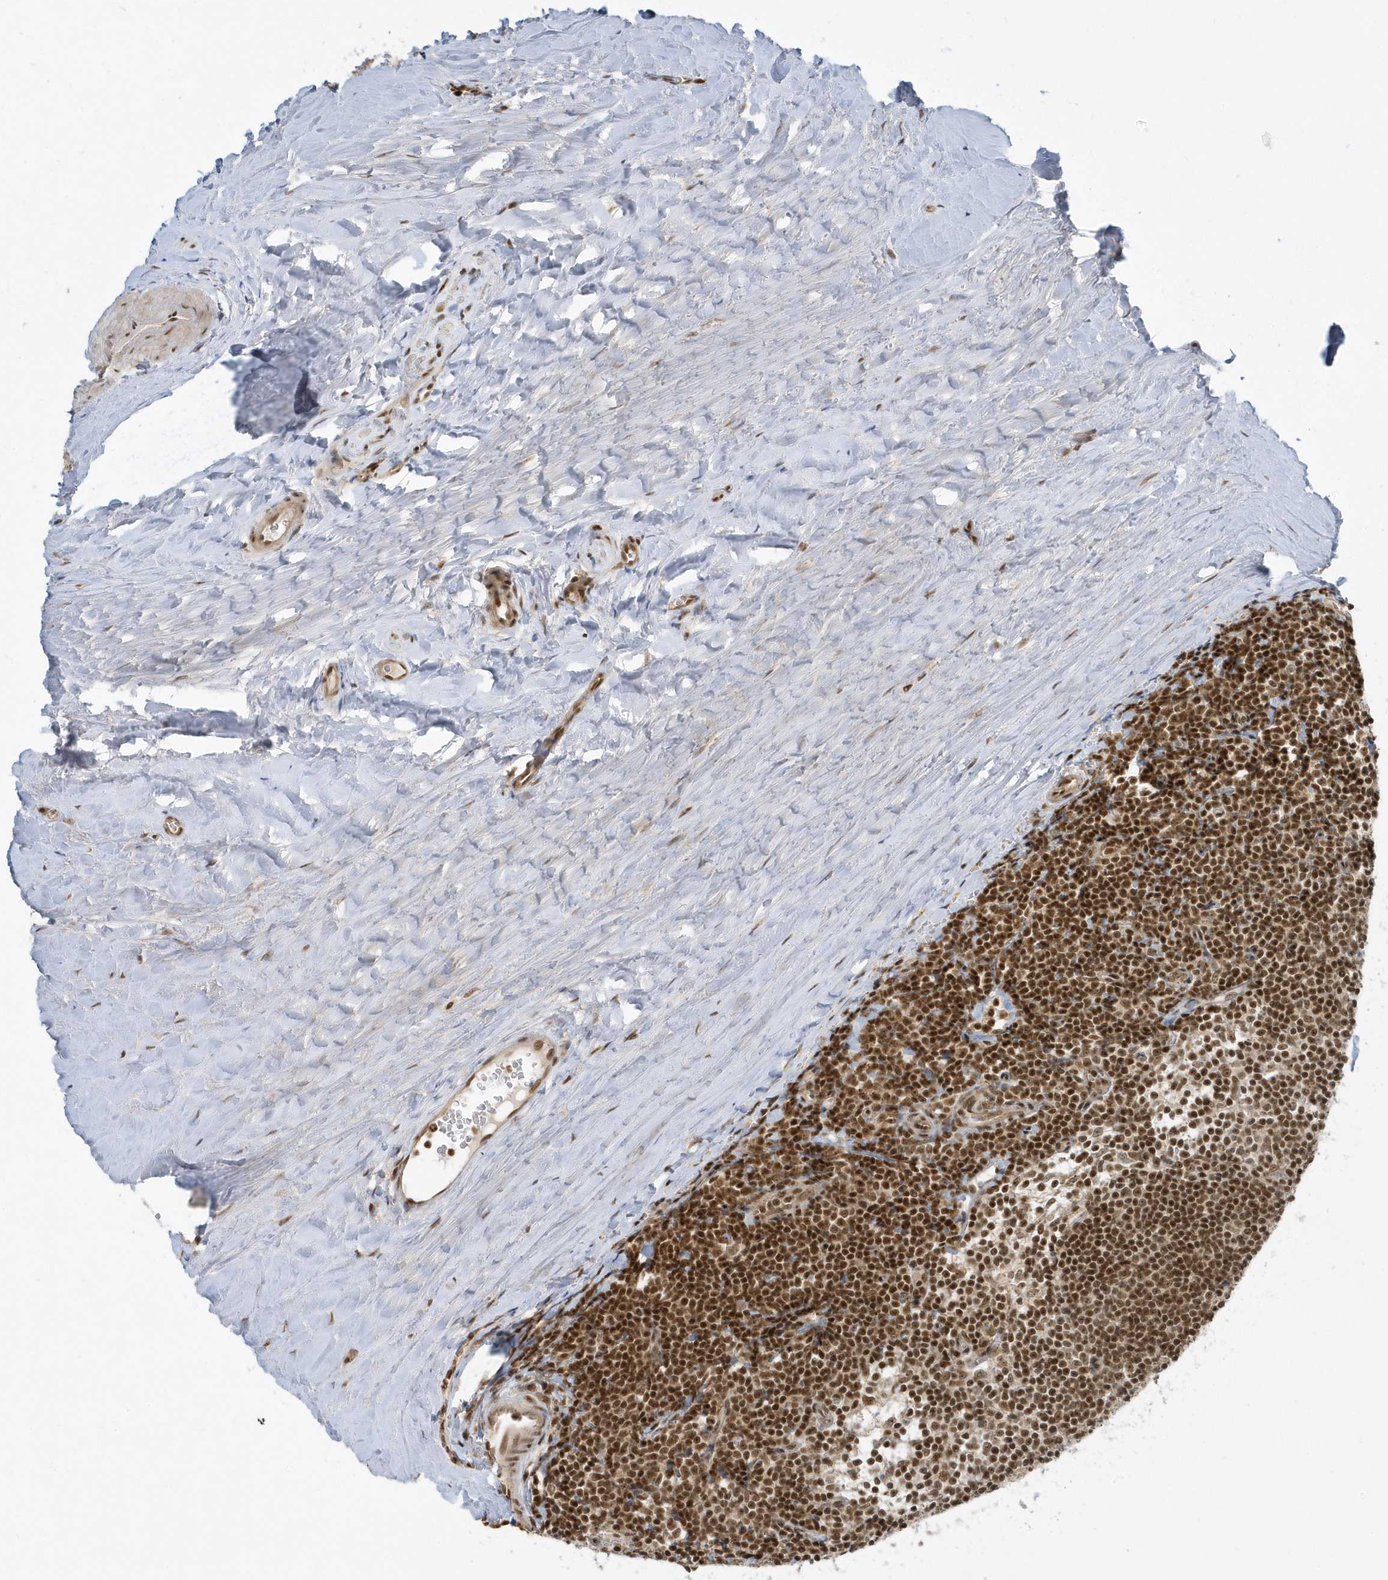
{"staining": {"intensity": "weak", "quantity": ">75%", "location": "nuclear"}, "tissue": "tonsil", "cell_type": "Germinal center cells", "image_type": "normal", "snomed": [{"axis": "morphology", "description": "Normal tissue, NOS"}, {"axis": "topography", "description": "Tonsil"}], "caption": "DAB immunohistochemical staining of benign tonsil demonstrates weak nuclear protein positivity in approximately >75% of germinal center cells.", "gene": "ZNF740", "patient": {"sex": "male", "age": 27}}